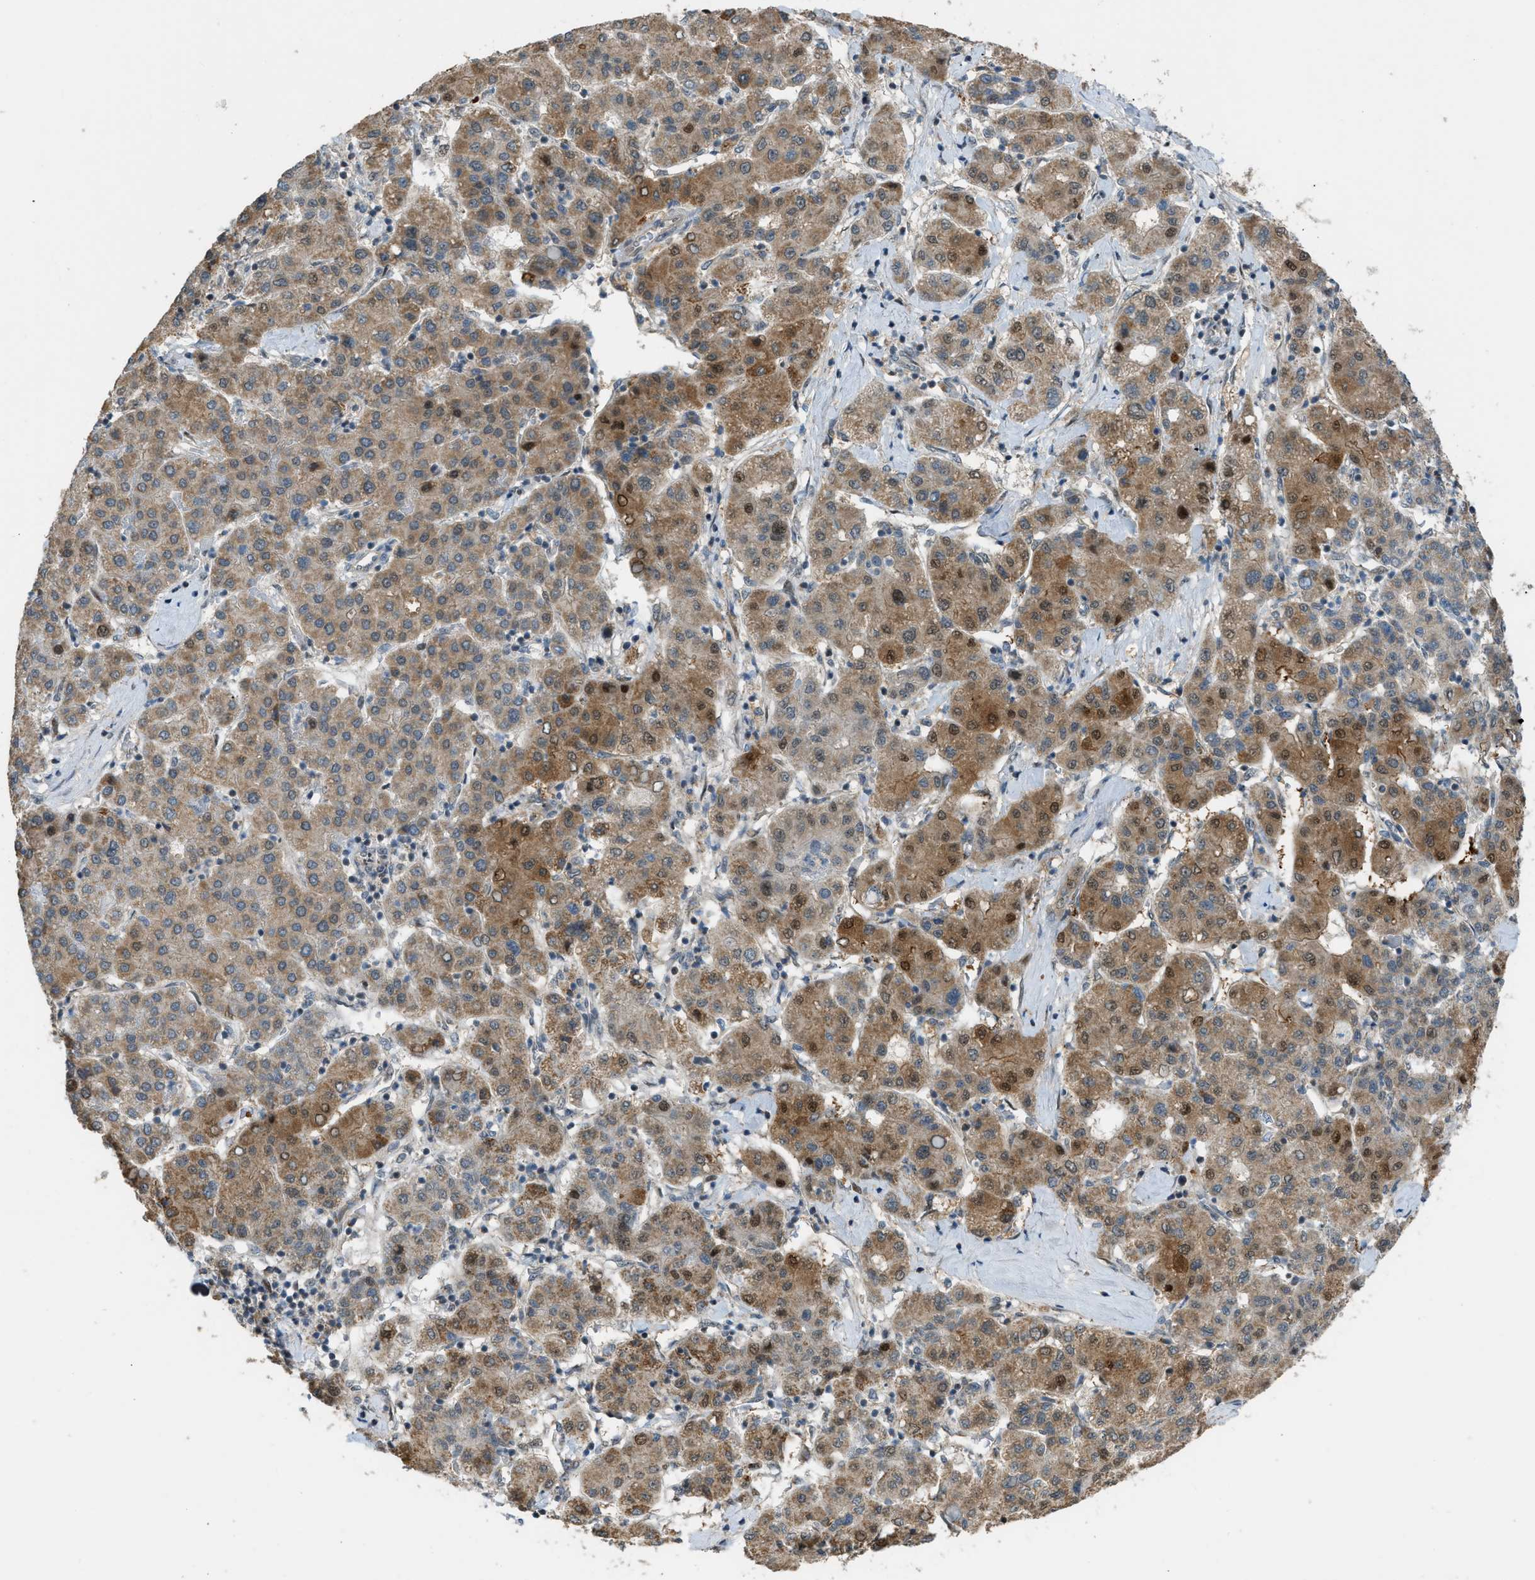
{"staining": {"intensity": "moderate", "quantity": ">75%", "location": "cytoplasmic/membranous,nuclear"}, "tissue": "liver cancer", "cell_type": "Tumor cells", "image_type": "cancer", "snomed": [{"axis": "morphology", "description": "Carcinoma, Hepatocellular, NOS"}, {"axis": "topography", "description": "Liver"}], "caption": "A brown stain labels moderate cytoplasmic/membranous and nuclear expression of a protein in human hepatocellular carcinoma (liver) tumor cells.", "gene": "CCDC186", "patient": {"sex": "male", "age": 65}}